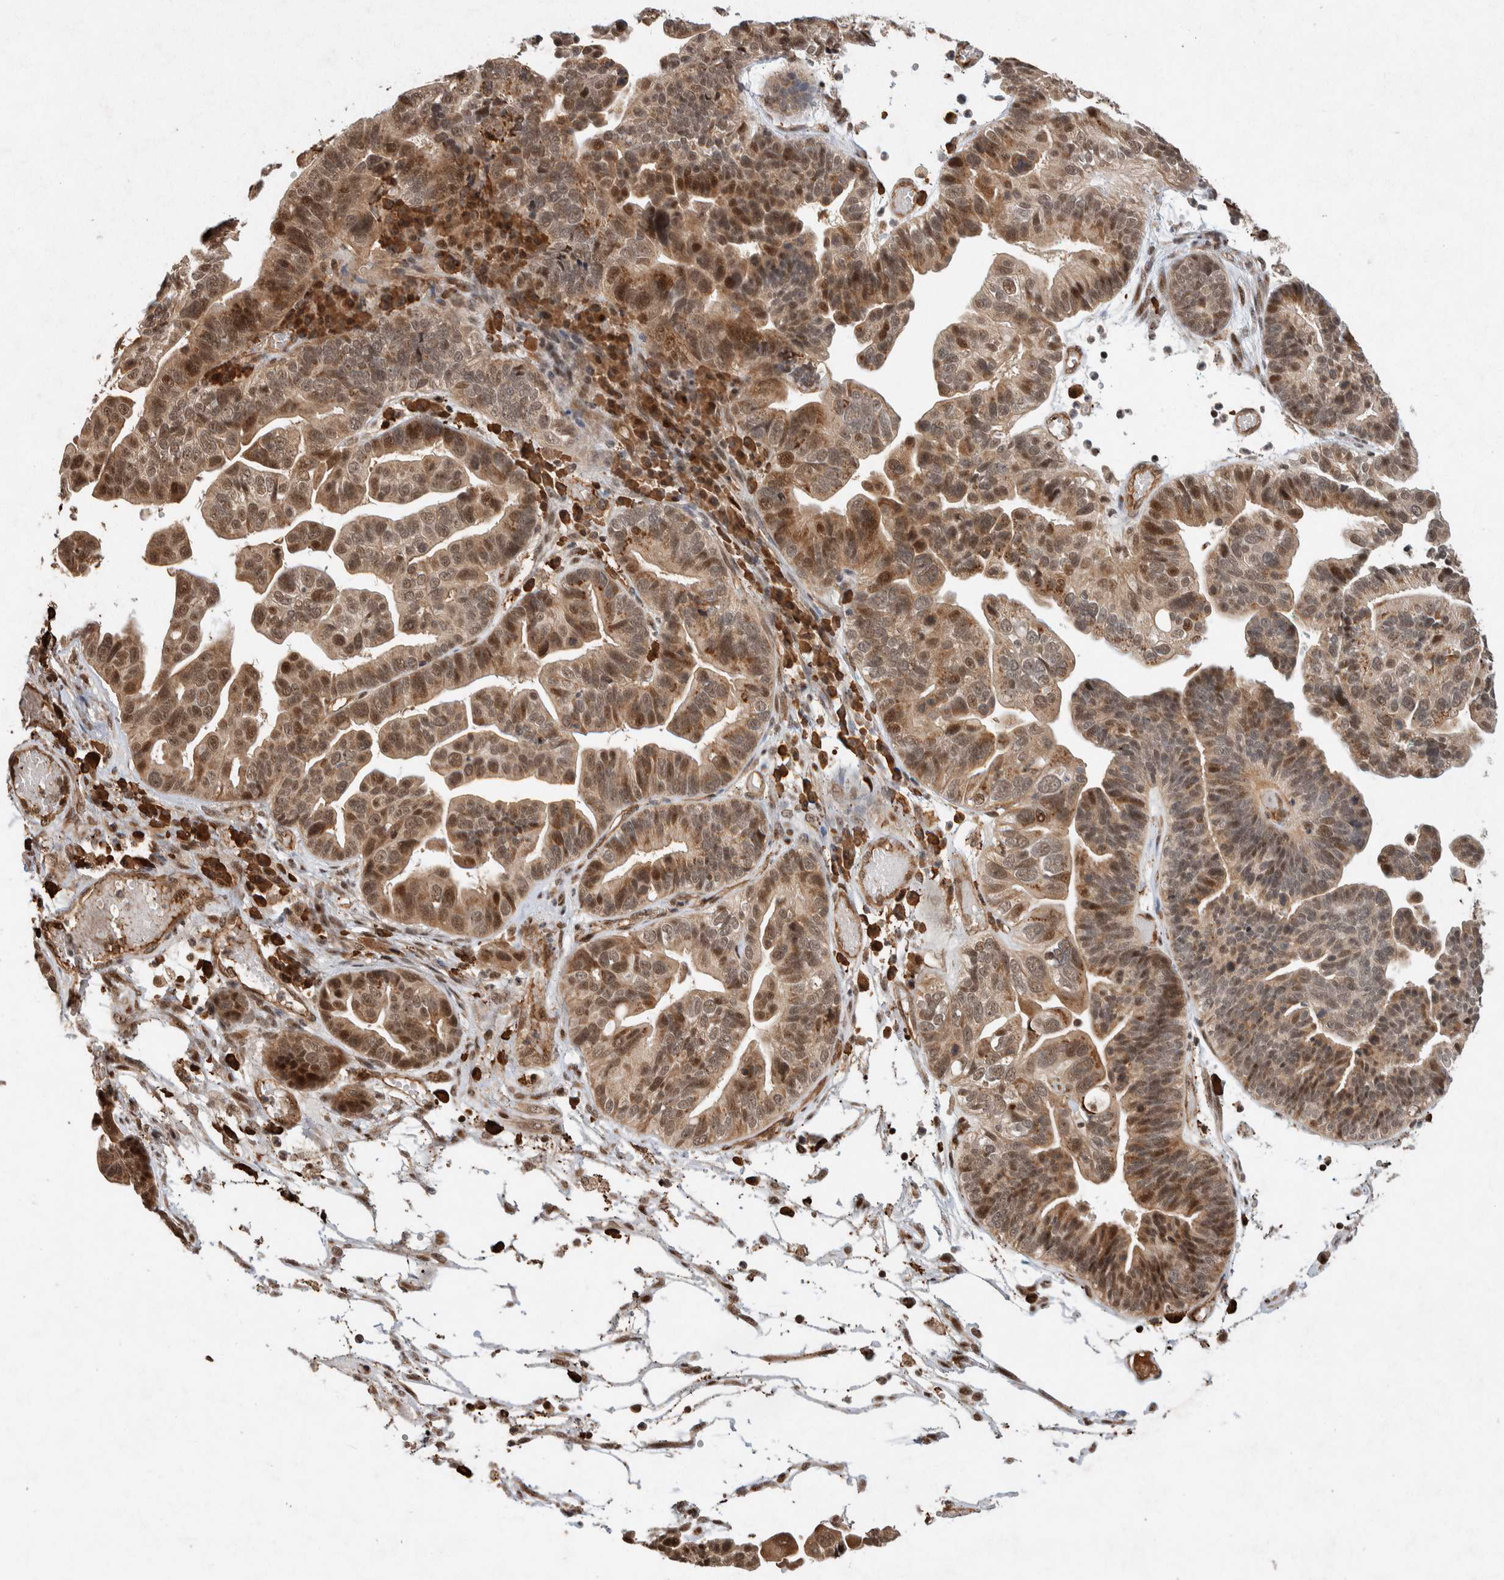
{"staining": {"intensity": "moderate", "quantity": ">75%", "location": "cytoplasmic/membranous,nuclear"}, "tissue": "ovarian cancer", "cell_type": "Tumor cells", "image_type": "cancer", "snomed": [{"axis": "morphology", "description": "Cystadenocarcinoma, serous, NOS"}, {"axis": "topography", "description": "Ovary"}], "caption": "The image exhibits staining of serous cystadenocarcinoma (ovarian), revealing moderate cytoplasmic/membranous and nuclear protein staining (brown color) within tumor cells. The protein is shown in brown color, while the nuclei are stained blue.", "gene": "TOR1B", "patient": {"sex": "female", "age": 56}}